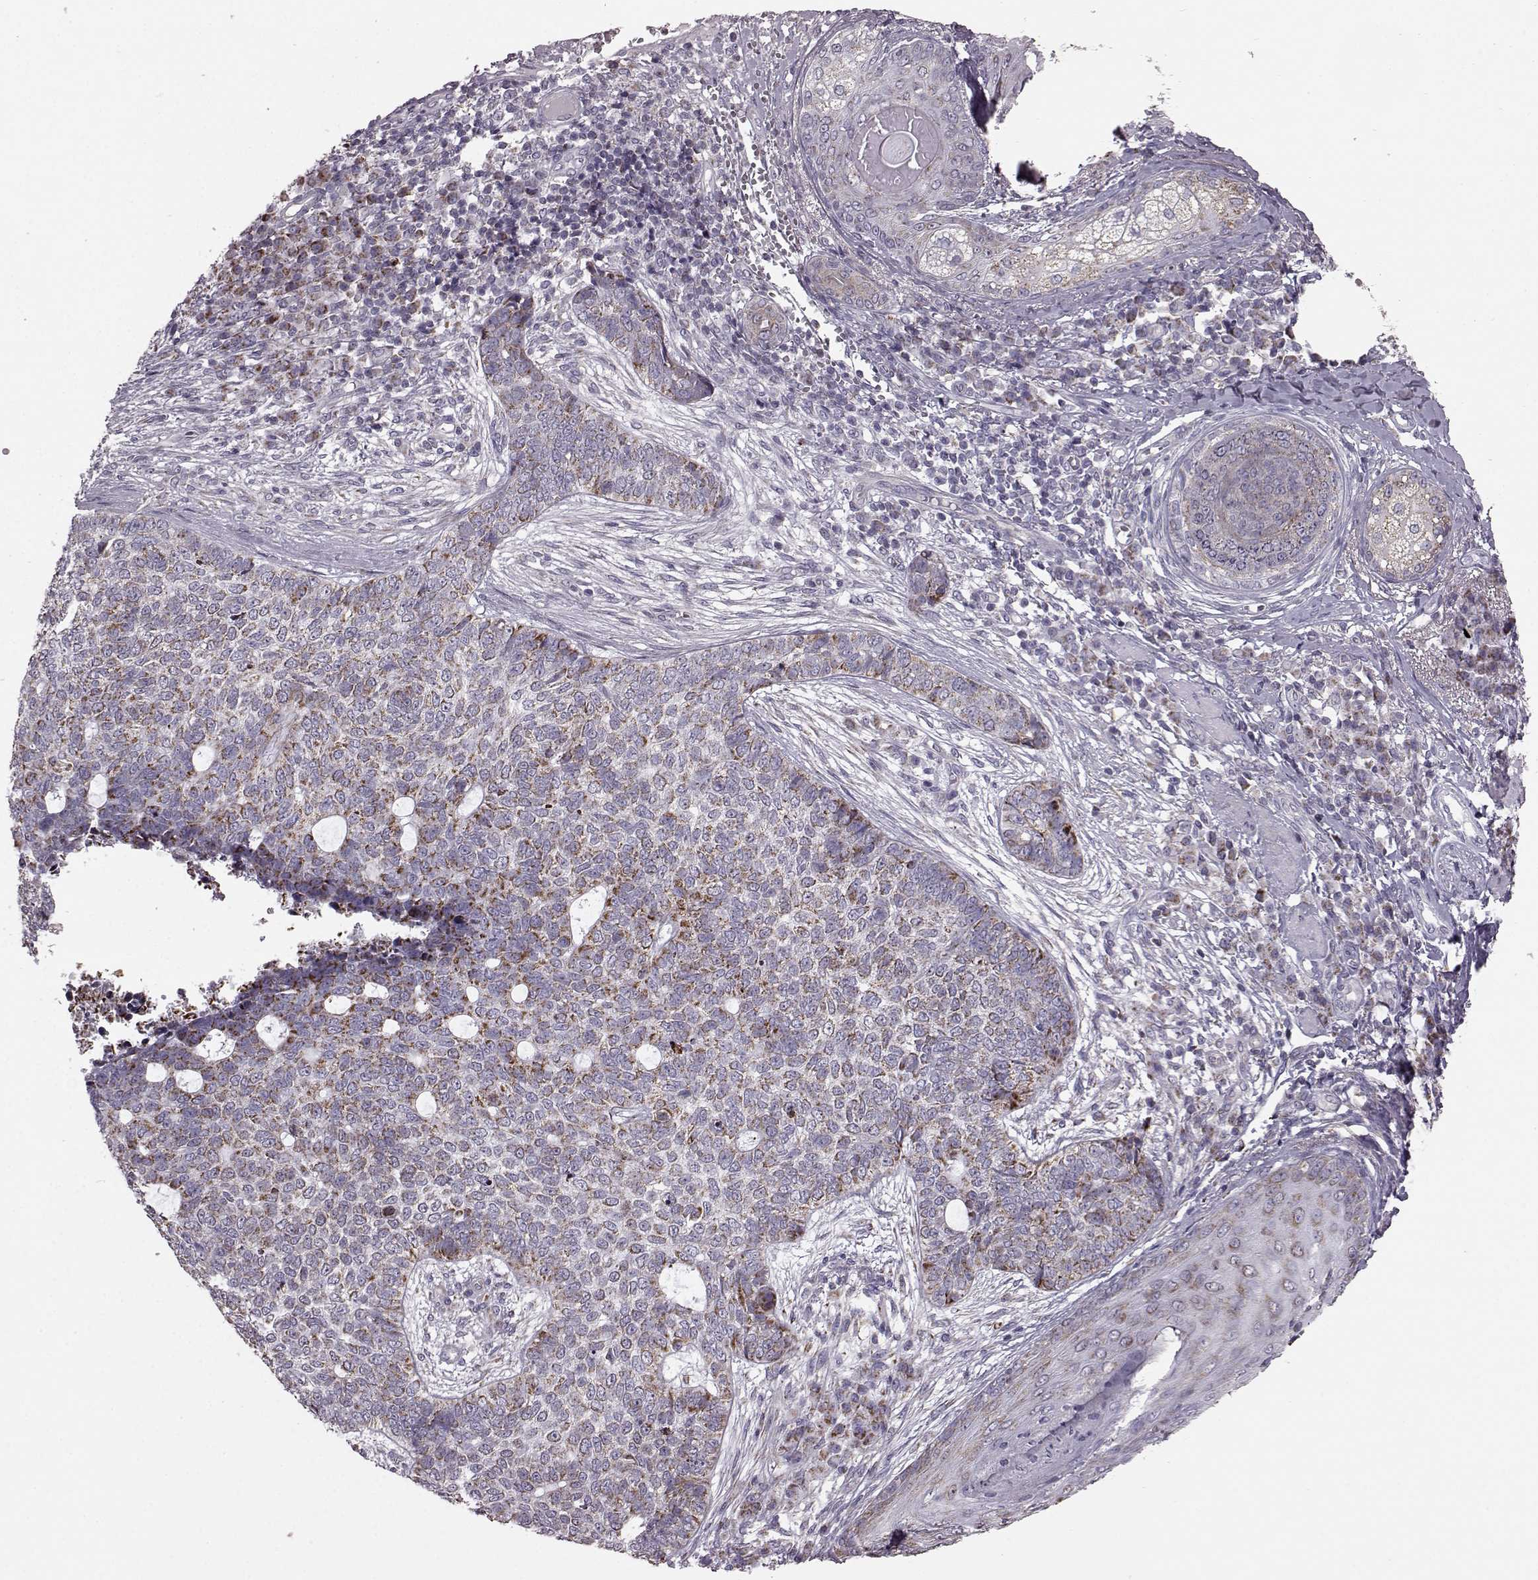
{"staining": {"intensity": "strong", "quantity": "<25%", "location": "cytoplasmic/membranous"}, "tissue": "skin cancer", "cell_type": "Tumor cells", "image_type": "cancer", "snomed": [{"axis": "morphology", "description": "Basal cell carcinoma"}, {"axis": "topography", "description": "Skin"}], "caption": "A high-resolution histopathology image shows immunohistochemistry staining of skin basal cell carcinoma, which reveals strong cytoplasmic/membranous staining in approximately <25% of tumor cells. (DAB (3,3'-diaminobenzidine) = brown stain, brightfield microscopy at high magnification).", "gene": "ATP5MF", "patient": {"sex": "female", "age": 69}}